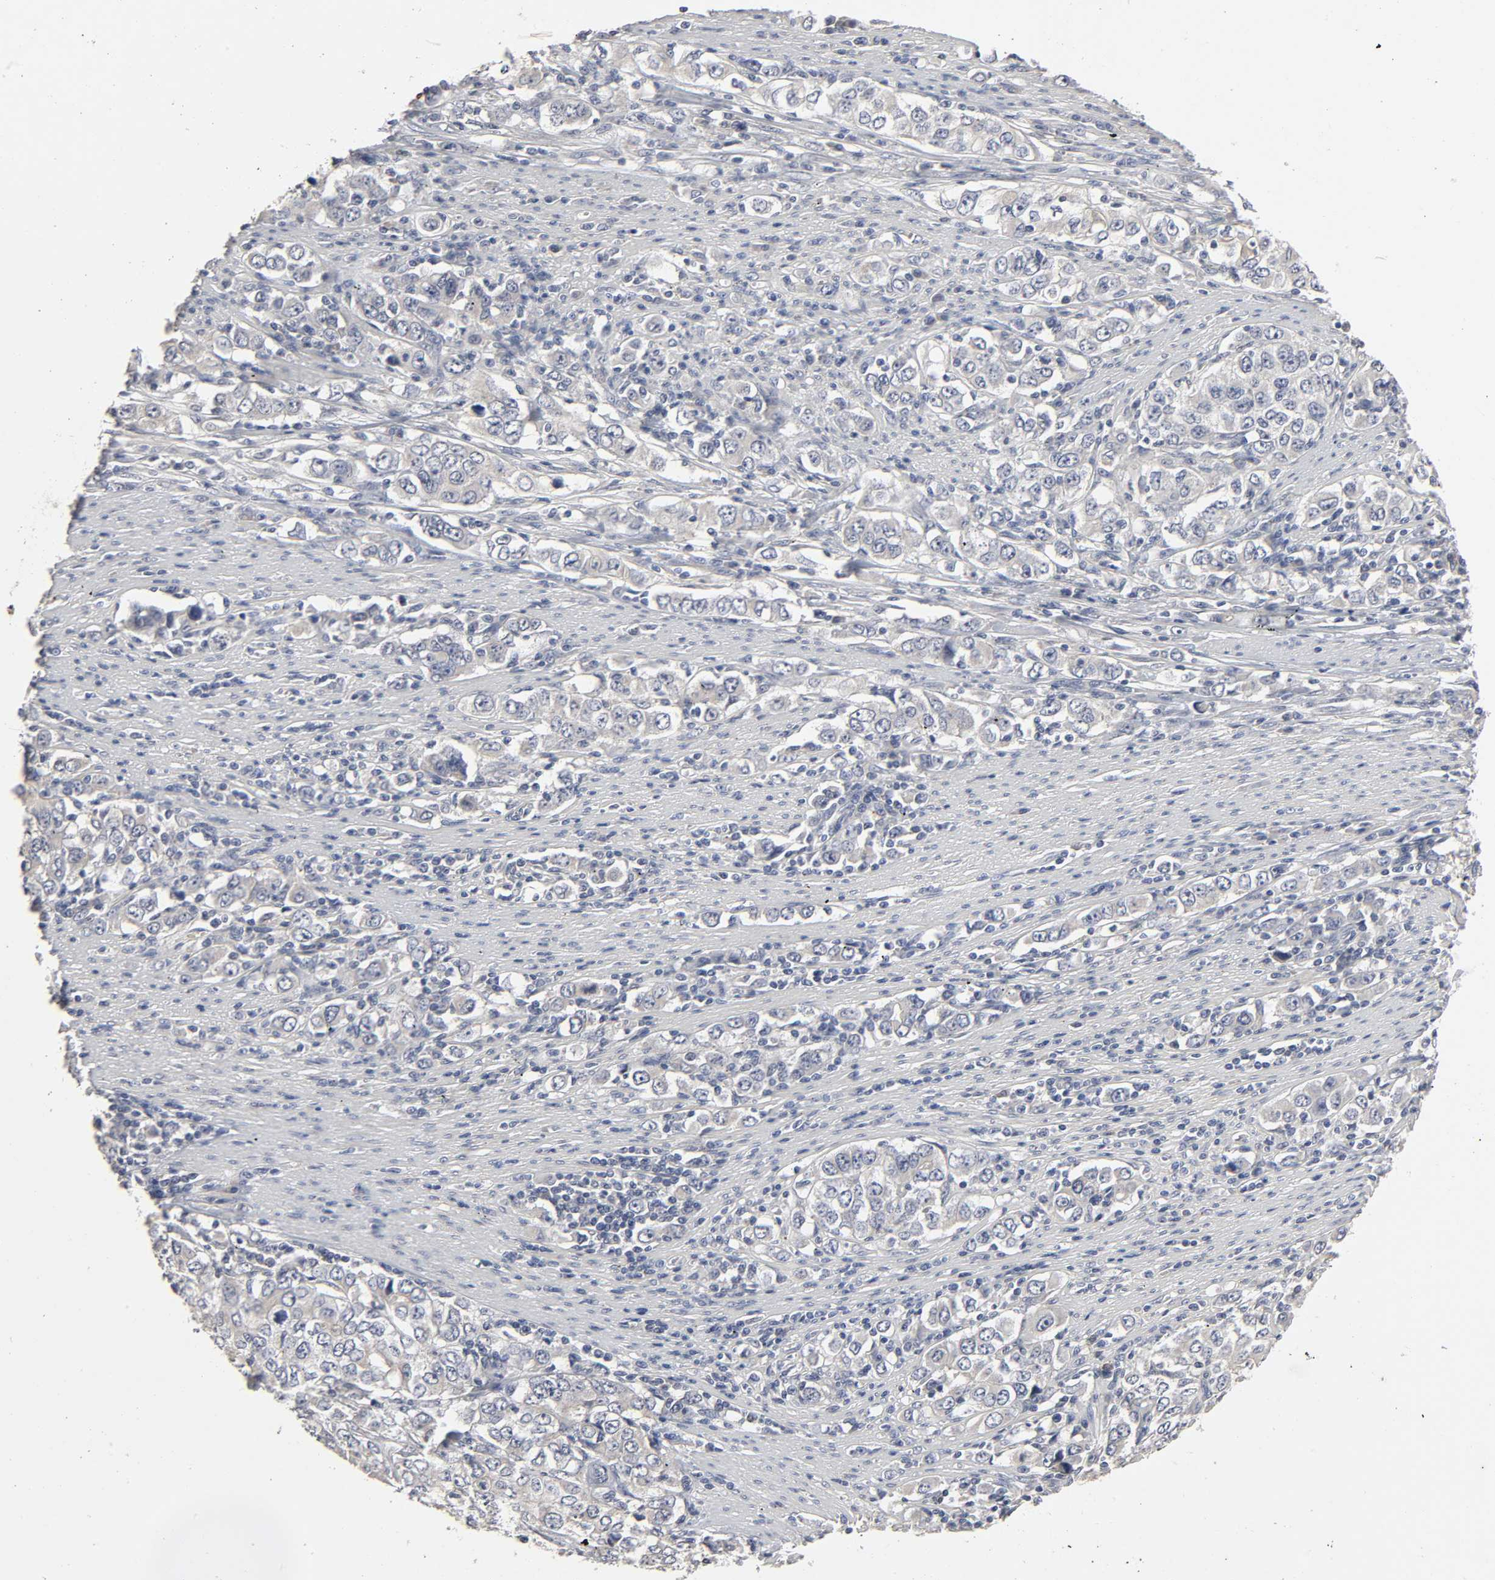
{"staining": {"intensity": "negative", "quantity": "none", "location": "none"}, "tissue": "stomach cancer", "cell_type": "Tumor cells", "image_type": "cancer", "snomed": [{"axis": "morphology", "description": "Adenocarcinoma, NOS"}, {"axis": "topography", "description": "Stomach, lower"}], "caption": "A high-resolution micrograph shows IHC staining of stomach cancer, which displays no significant positivity in tumor cells.", "gene": "SLC10A2", "patient": {"sex": "female", "age": 72}}